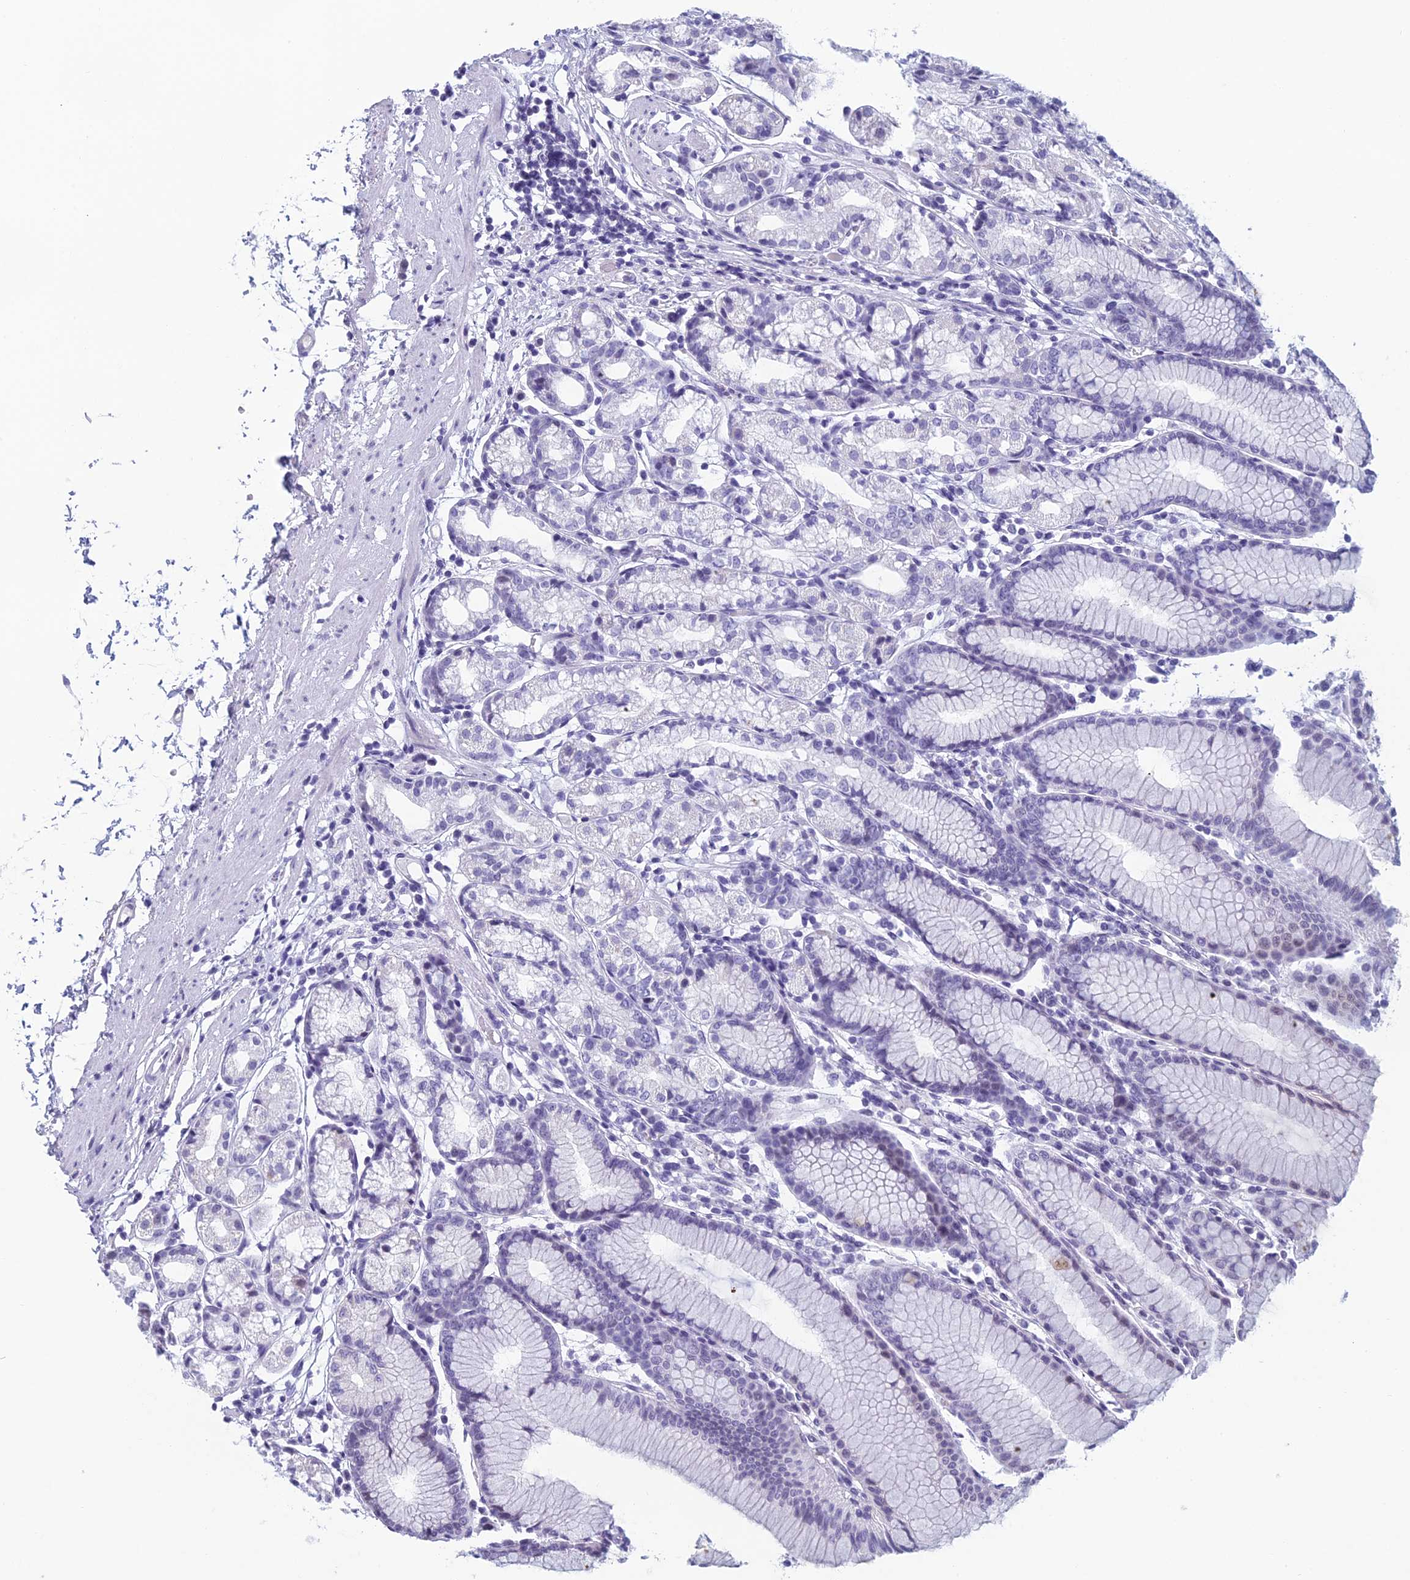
{"staining": {"intensity": "moderate", "quantity": "<25%", "location": "cytoplasmic/membranous"}, "tissue": "stomach", "cell_type": "Glandular cells", "image_type": "normal", "snomed": [{"axis": "morphology", "description": "Normal tissue, NOS"}, {"axis": "topography", "description": "Stomach"}], "caption": "Glandular cells show low levels of moderate cytoplasmic/membranous staining in about <25% of cells in normal stomach. The protein is shown in brown color, while the nuclei are stained blue.", "gene": "RGS17", "patient": {"sex": "female", "age": 57}}